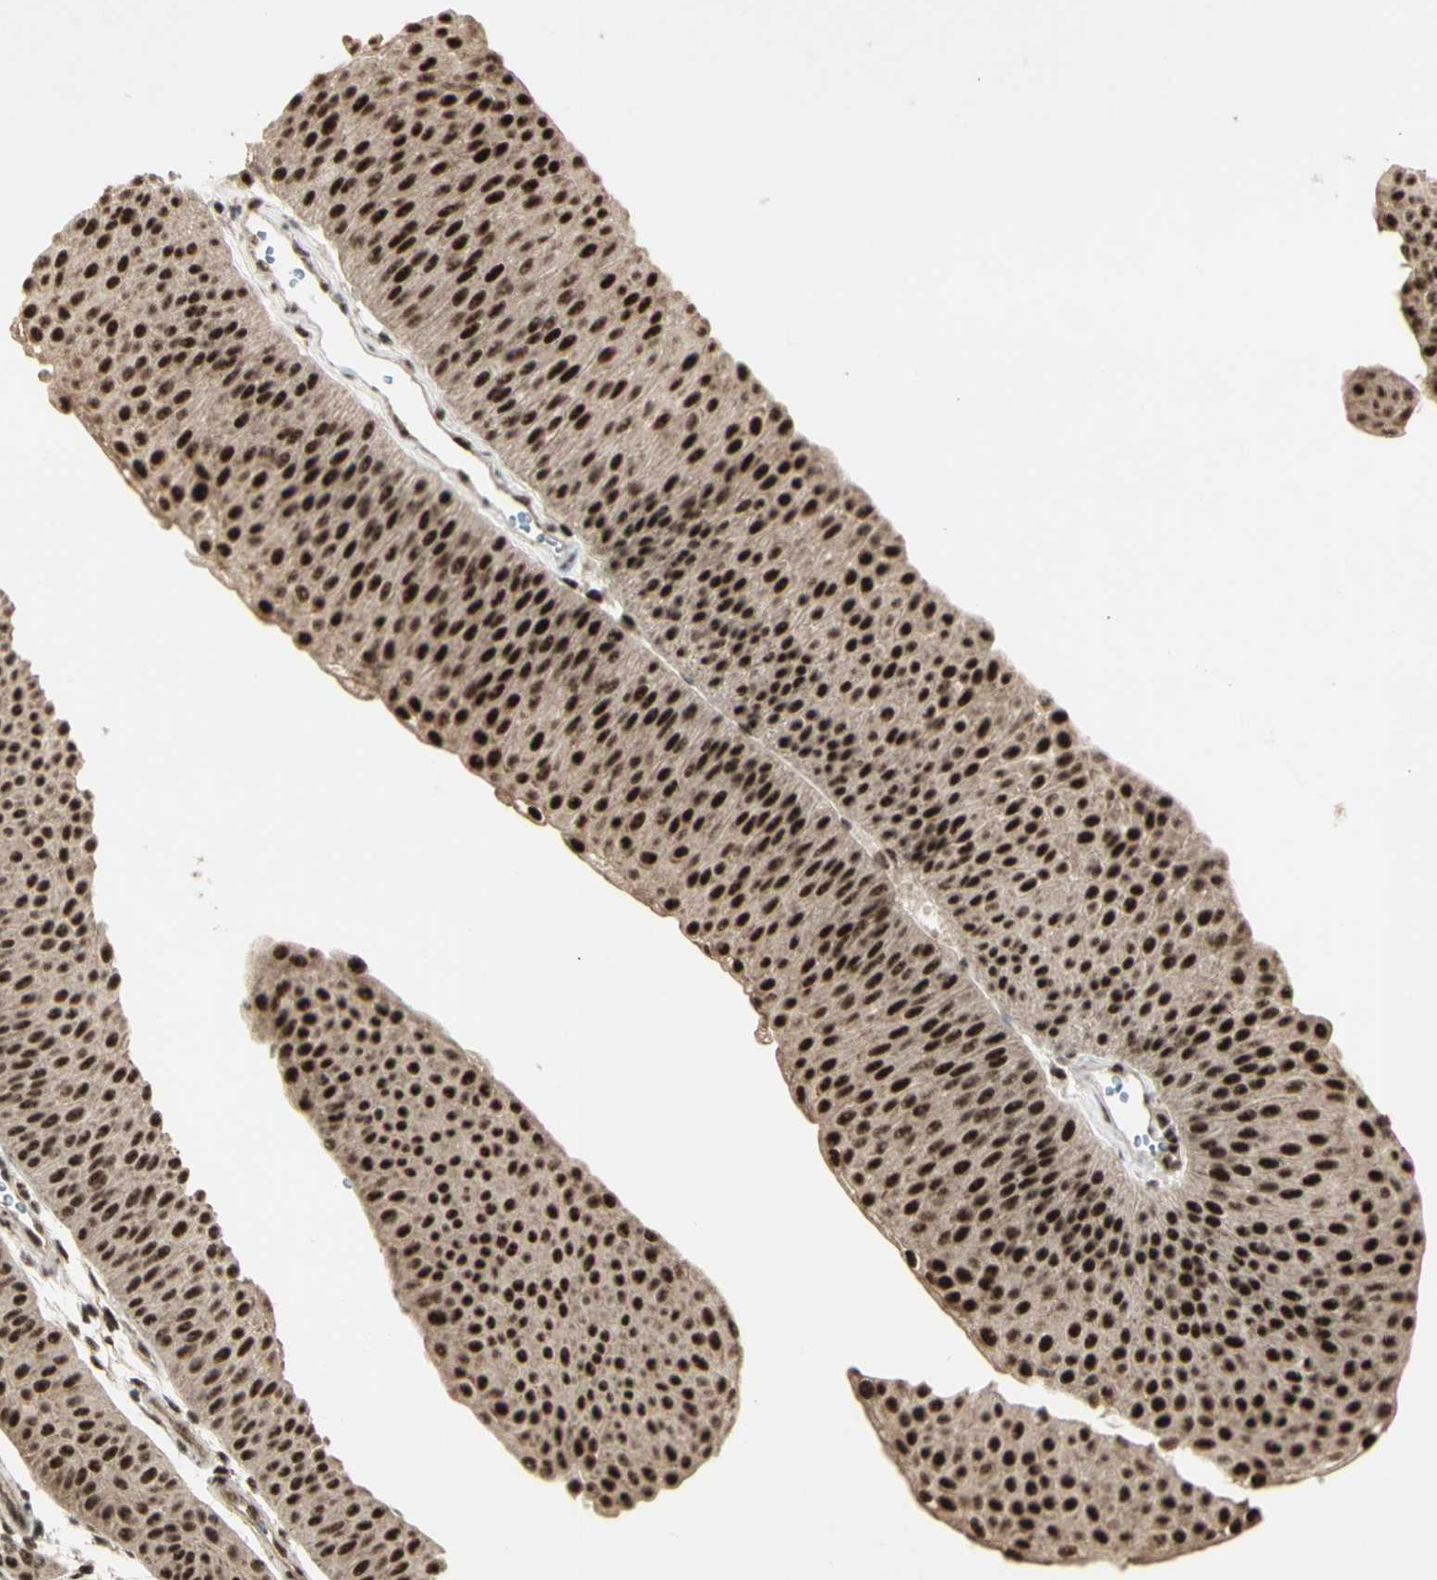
{"staining": {"intensity": "strong", "quantity": ">75%", "location": "nuclear"}, "tissue": "urothelial cancer", "cell_type": "Tumor cells", "image_type": "cancer", "snomed": [{"axis": "morphology", "description": "Urothelial carcinoma, Low grade"}, {"axis": "topography", "description": "Urinary bladder"}], "caption": "Brown immunohistochemical staining in urothelial cancer exhibits strong nuclear staining in about >75% of tumor cells. The protein of interest is shown in brown color, while the nuclei are stained blue.", "gene": "CCNT1", "patient": {"sex": "female", "age": 60}}